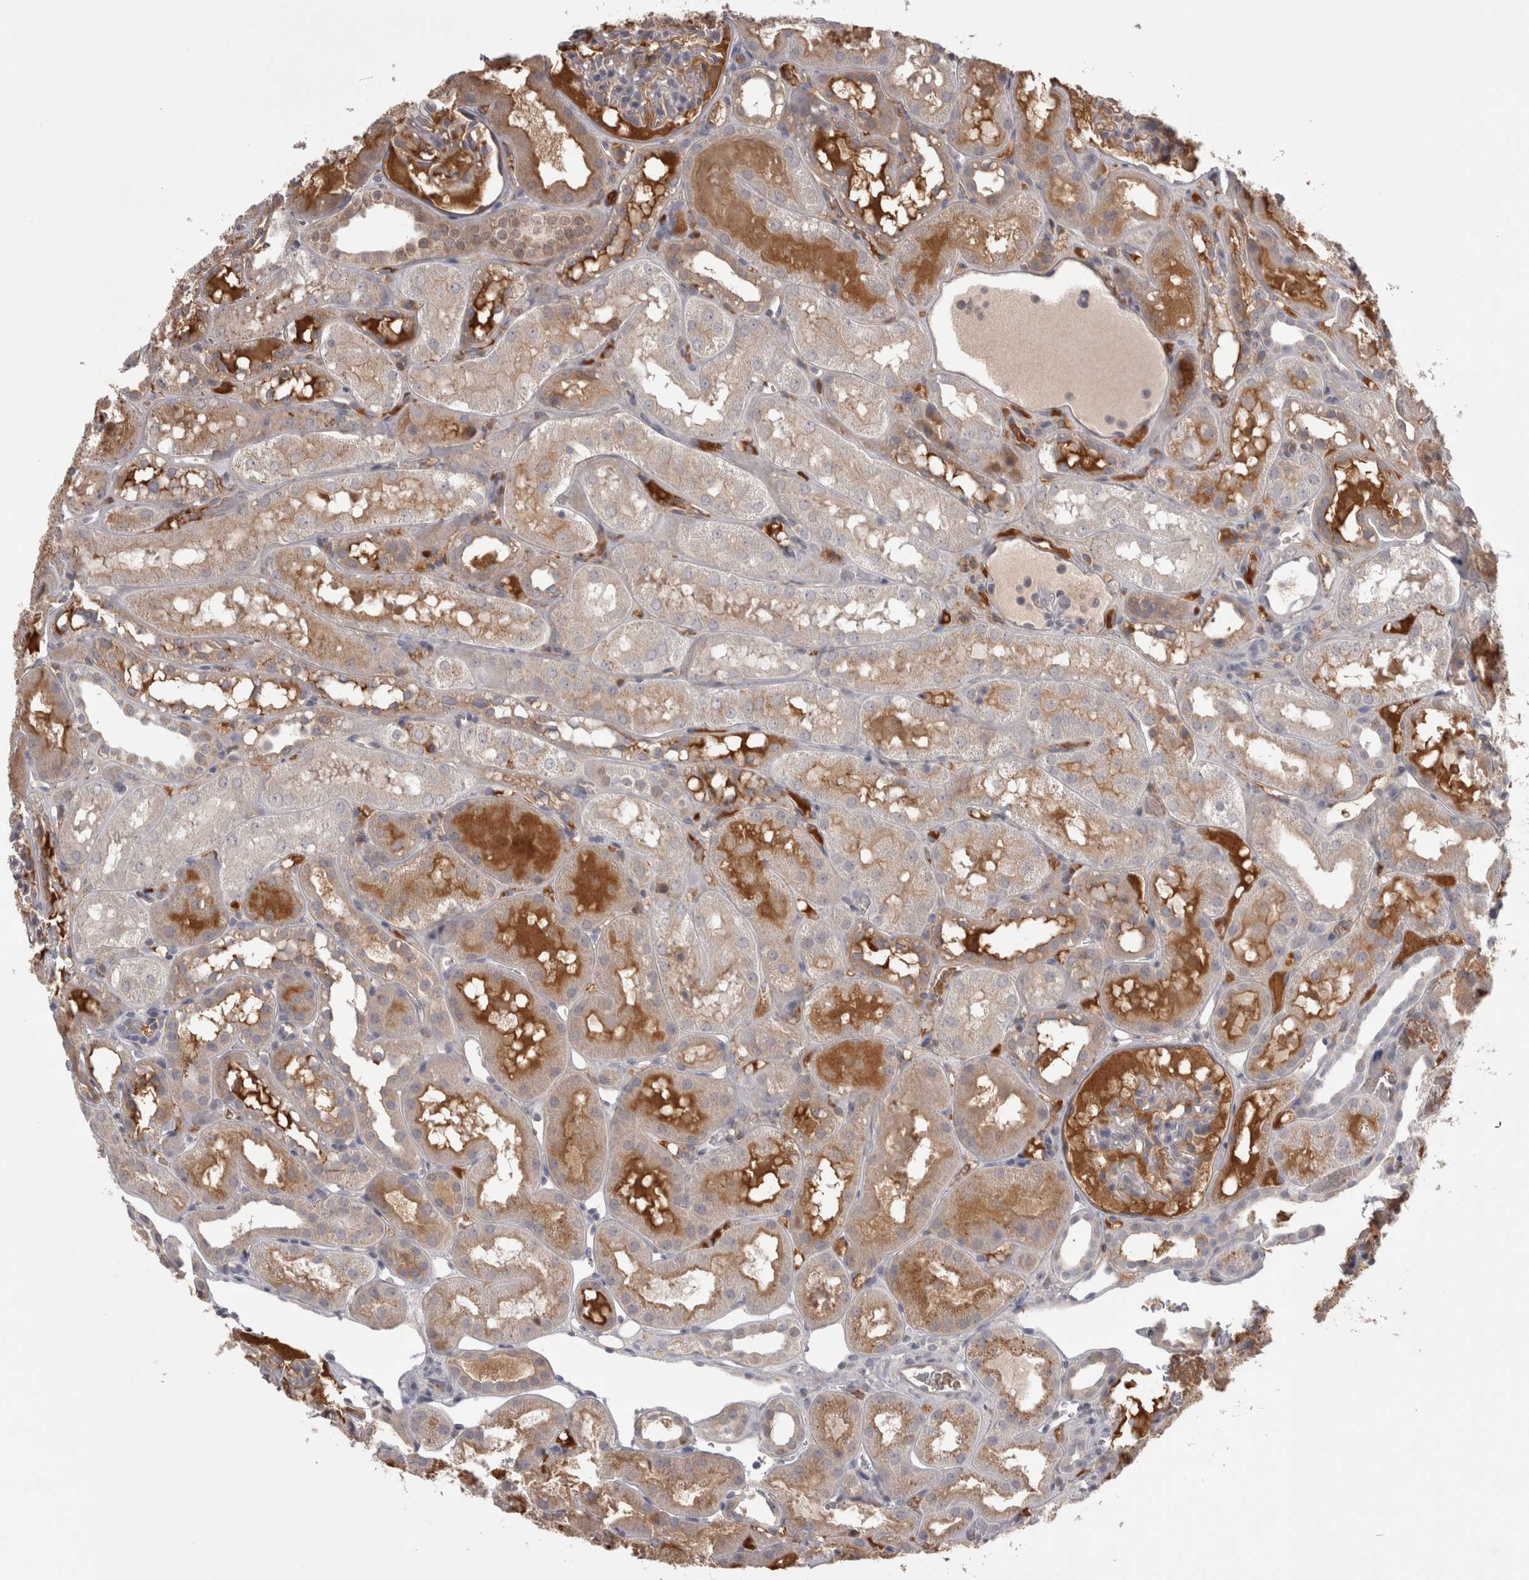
{"staining": {"intensity": "weak", "quantity": "<25%", "location": "cytoplasmic/membranous"}, "tissue": "kidney", "cell_type": "Cells in glomeruli", "image_type": "normal", "snomed": [{"axis": "morphology", "description": "Normal tissue, NOS"}, {"axis": "topography", "description": "Kidney"}, {"axis": "topography", "description": "Urinary bladder"}], "caption": "Immunohistochemical staining of unremarkable human kidney reveals no significant expression in cells in glomeruli. (DAB (3,3'-diaminobenzidine) immunohistochemistry (IHC), high magnification).", "gene": "SAA4", "patient": {"sex": "male", "age": 16}}